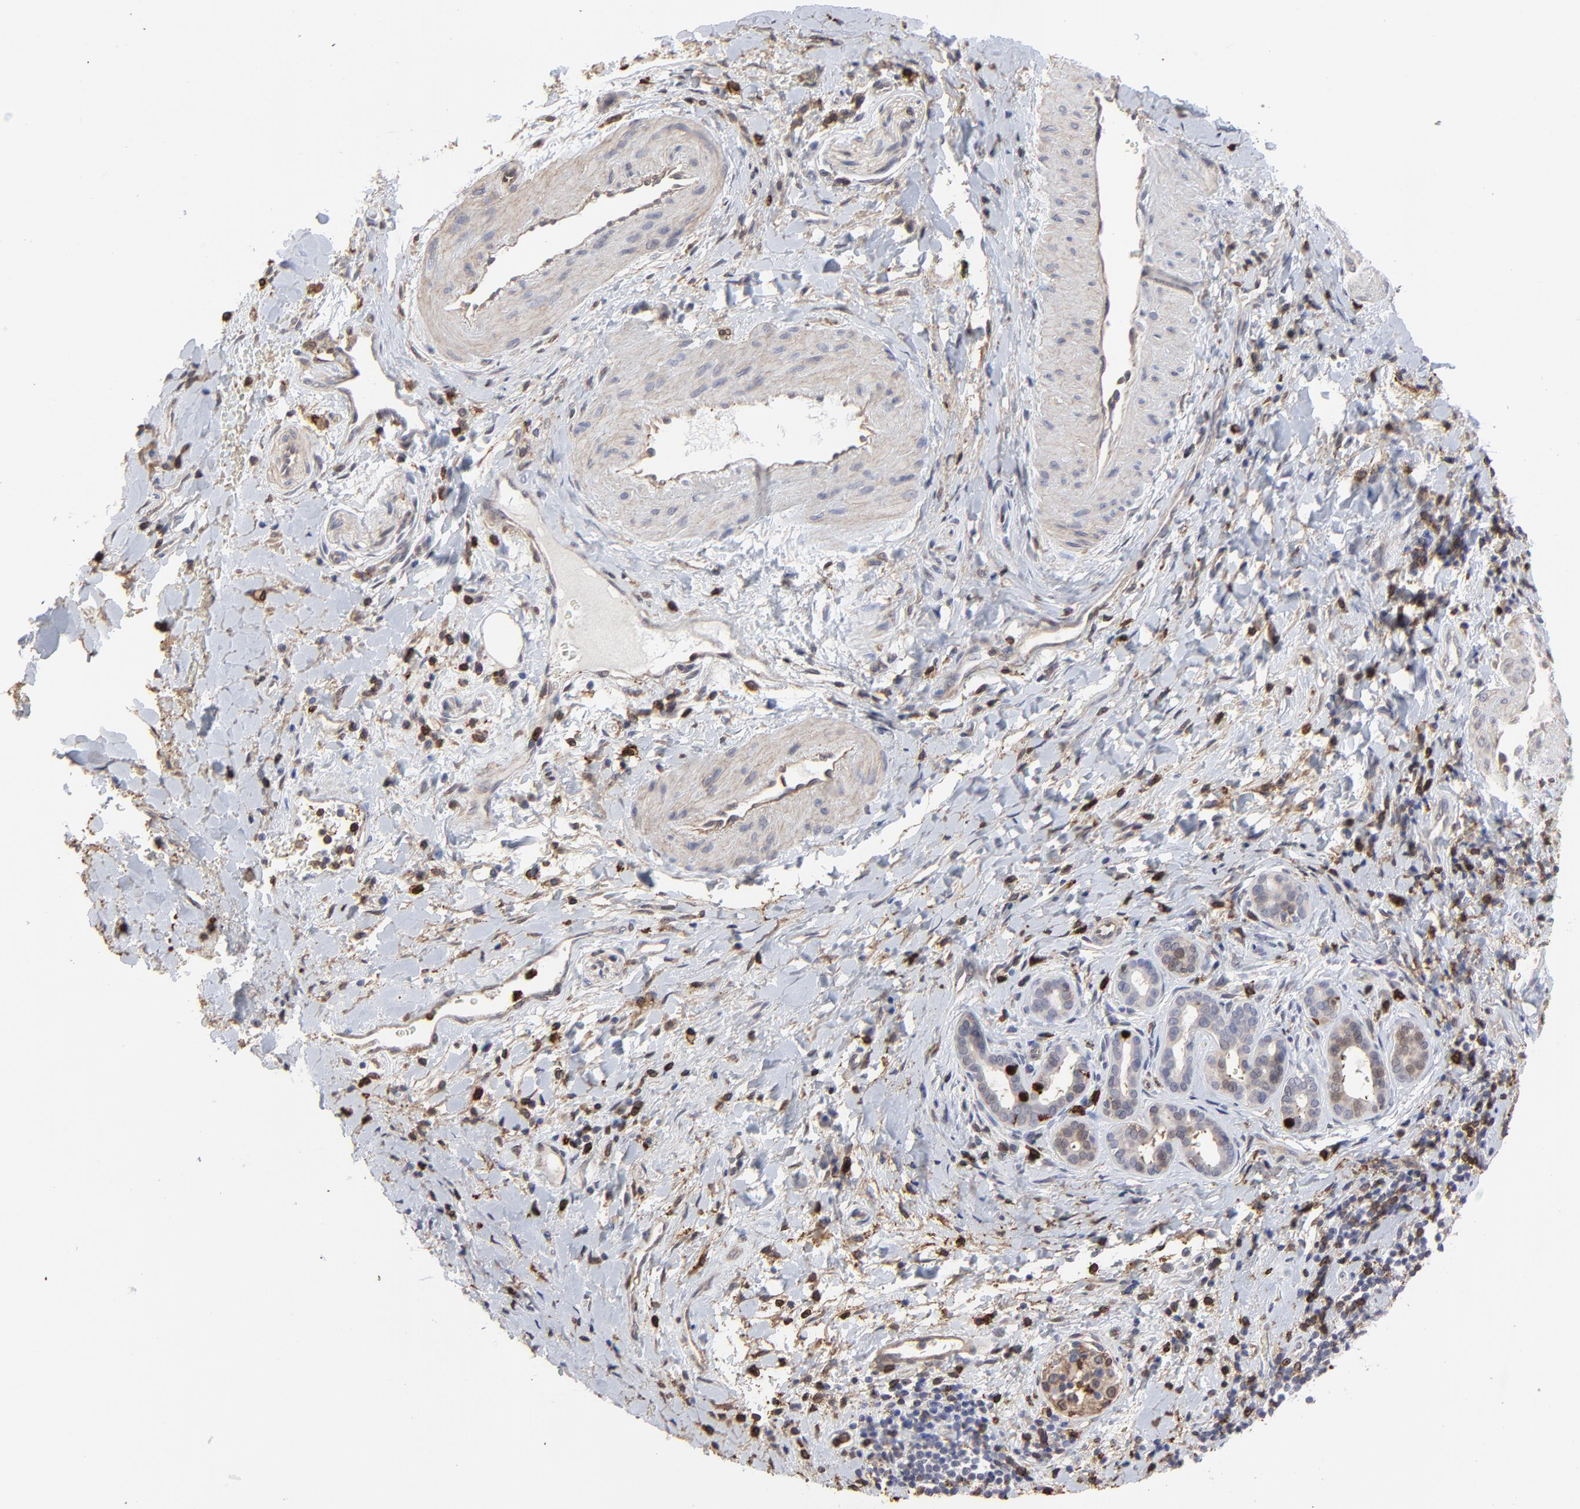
{"staining": {"intensity": "weak", "quantity": "<25%", "location": "nuclear"}, "tissue": "liver cancer", "cell_type": "Tumor cells", "image_type": "cancer", "snomed": [{"axis": "morphology", "description": "Cholangiocarcinoma"}, {"axis": "topography", "description": "Liver"}], "caption": "Human liver cholangiocarcinoma stained for a protein using immunohistochemistry (IHC) displays no expression in tumor cells.", "gene": "SLC6A14", "patient": {"sex": "male", "age": 57}}